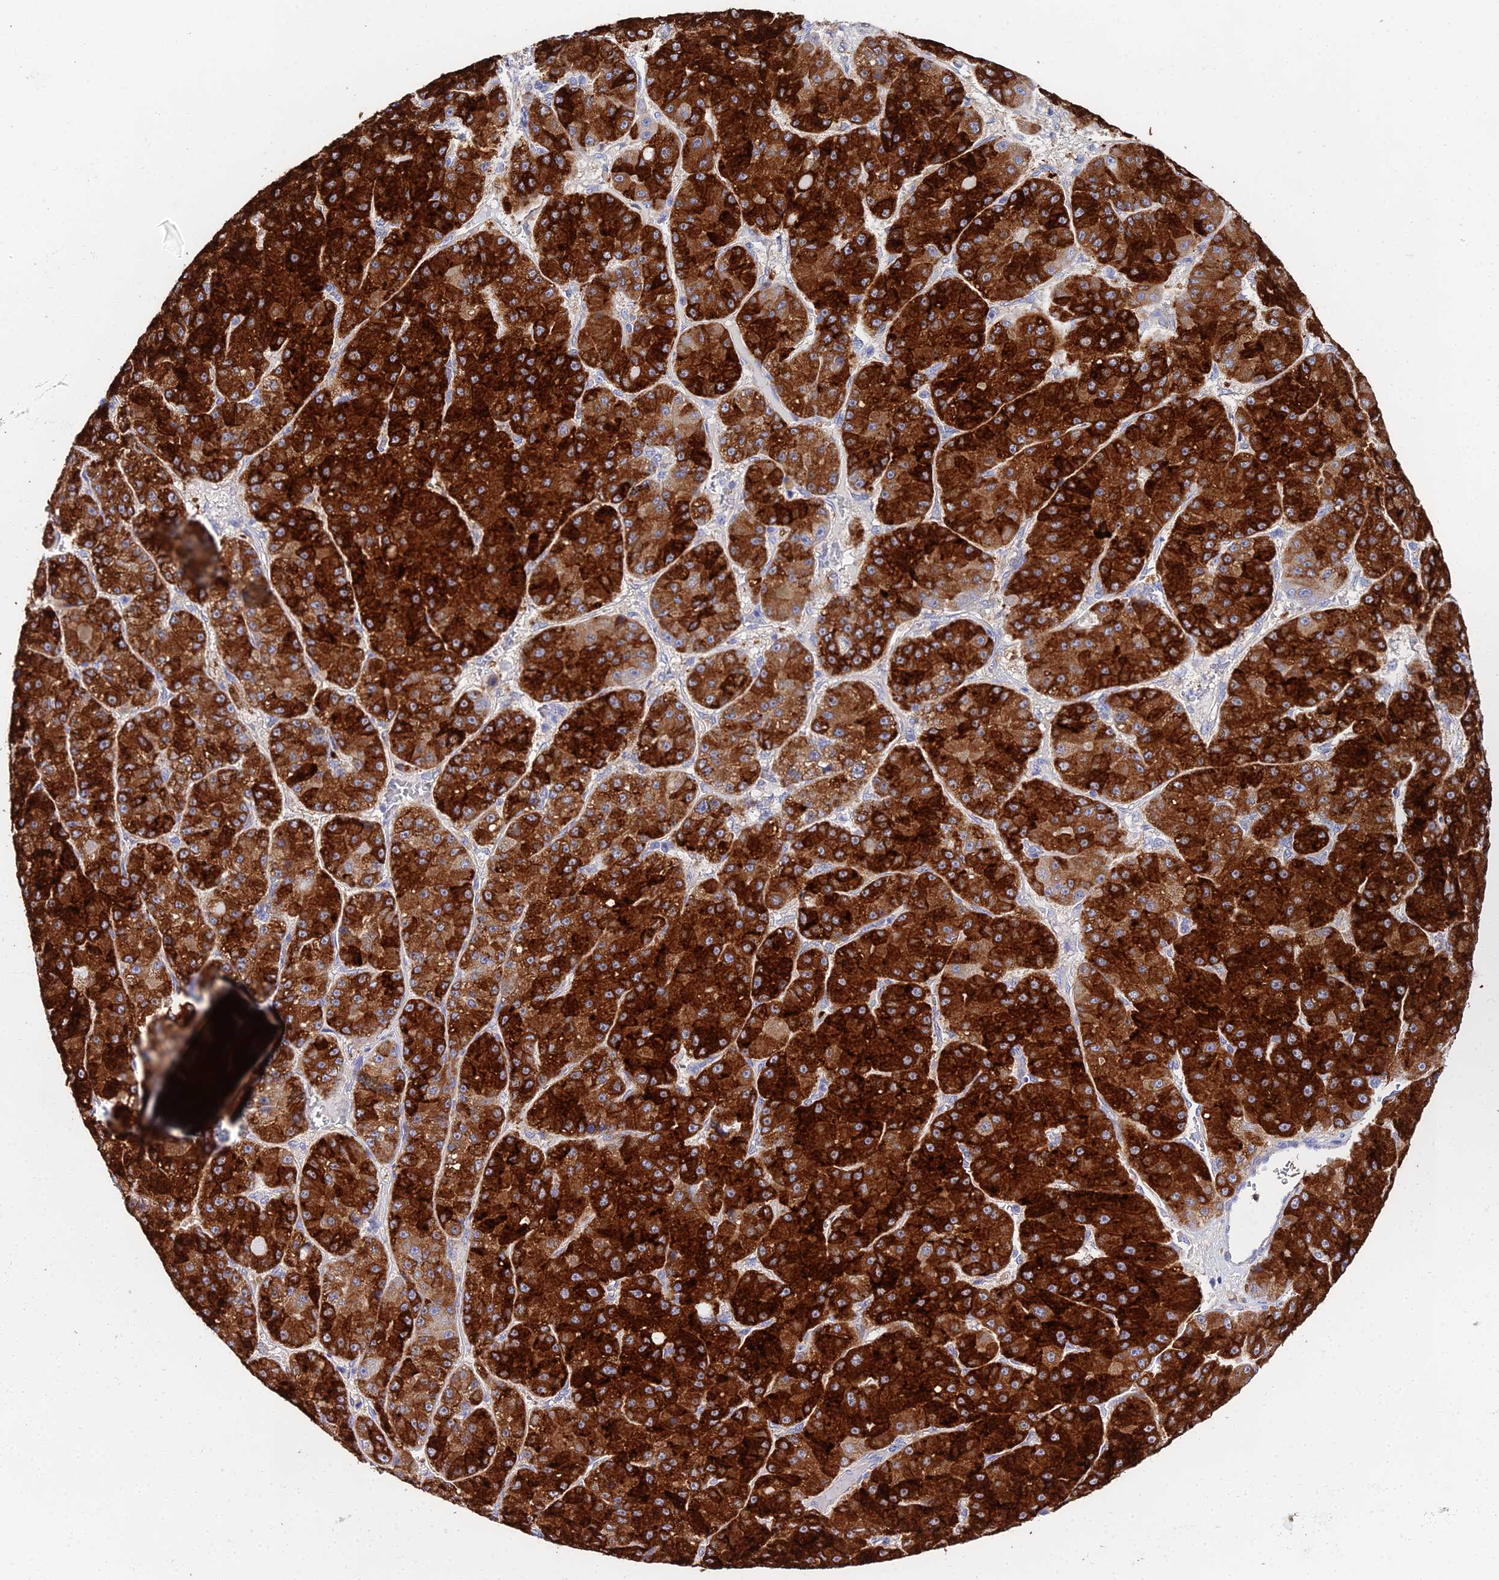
{"staining": {"intensity": "strong", "quantity": ">75%", "location": "cytoplasmic/membranous"}, "tissue": "liver cancer", "cell_type": "Tumor cells", "image_type": "cancer", "snomed": [{"axis": "morphology", "description": "Carcinoma, Hepatocellular, NOS"}, {"axis": "topography", "description": "Liver"}], "caption": "Immunohistochemistry (IHC) photomicrograph of human liver hepatocellular carcinoma stained for a protein (brown), which demonstrates high levels of strong cytoplasmic/membranous staining in about >75% of tumor cells.", "gene": "PPP2R2C", "patient": {"sex": "male", "age": 67}}